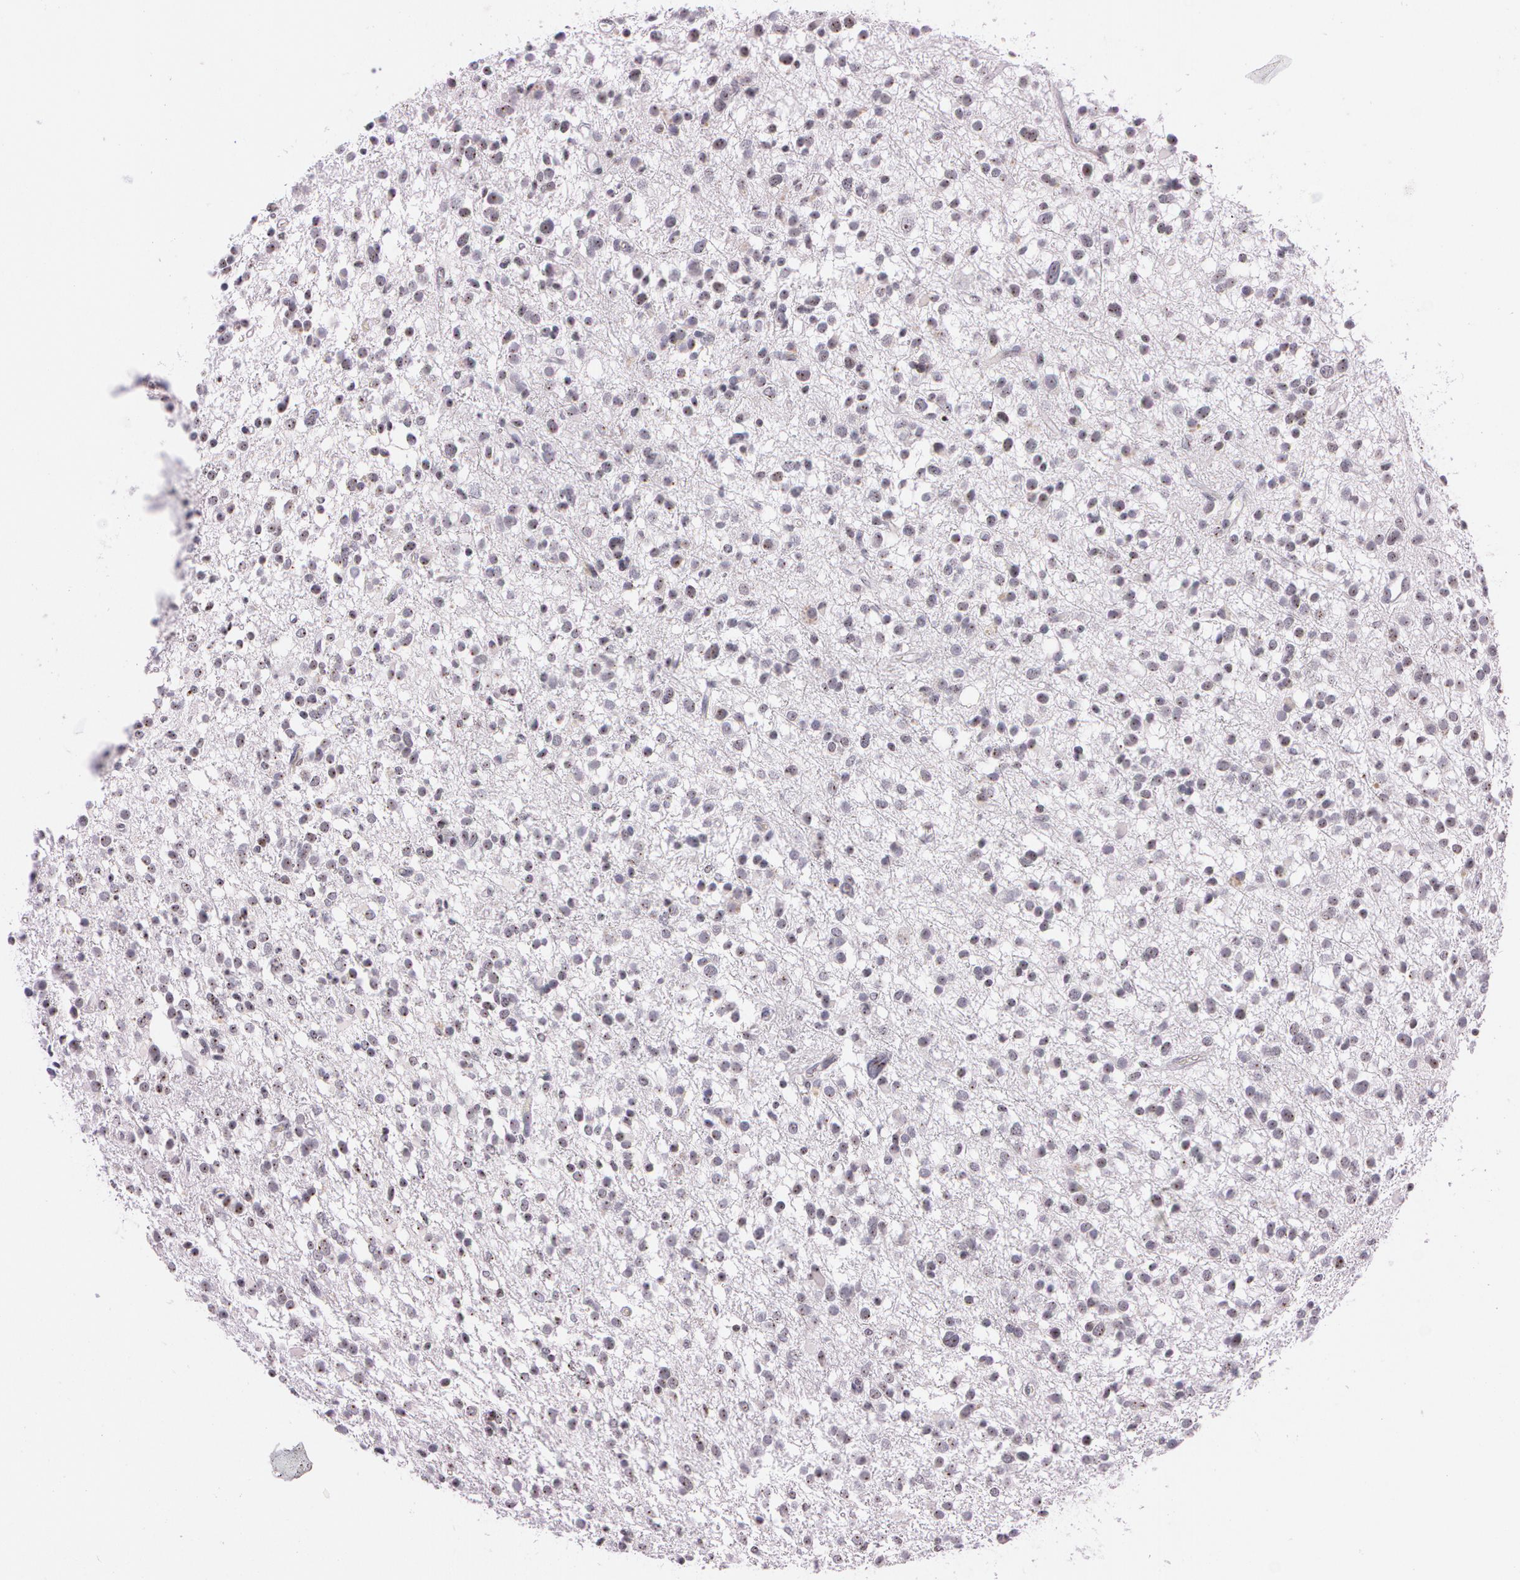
{"staining": {"intensity": "weak", "quantity": ">75%", "location": "nuclear"}, "tissue": "glioma", "cell_type": "Tumor cells", "image_type": "cancer", "snomed": [{"axis": "morphology", "description": "Glioma, malignant, Low grade"}, {"axis": "topography", "description": "Brain"}], "caption": "The immunohistochemical stain labels weak nuclear expression in tumor cells of malignant glioma (low-grade) tissue. (IHC, brightfield microscopy, high magnification).", "gene": "FBL", "patient": {"sex": "female", "age": 36}}